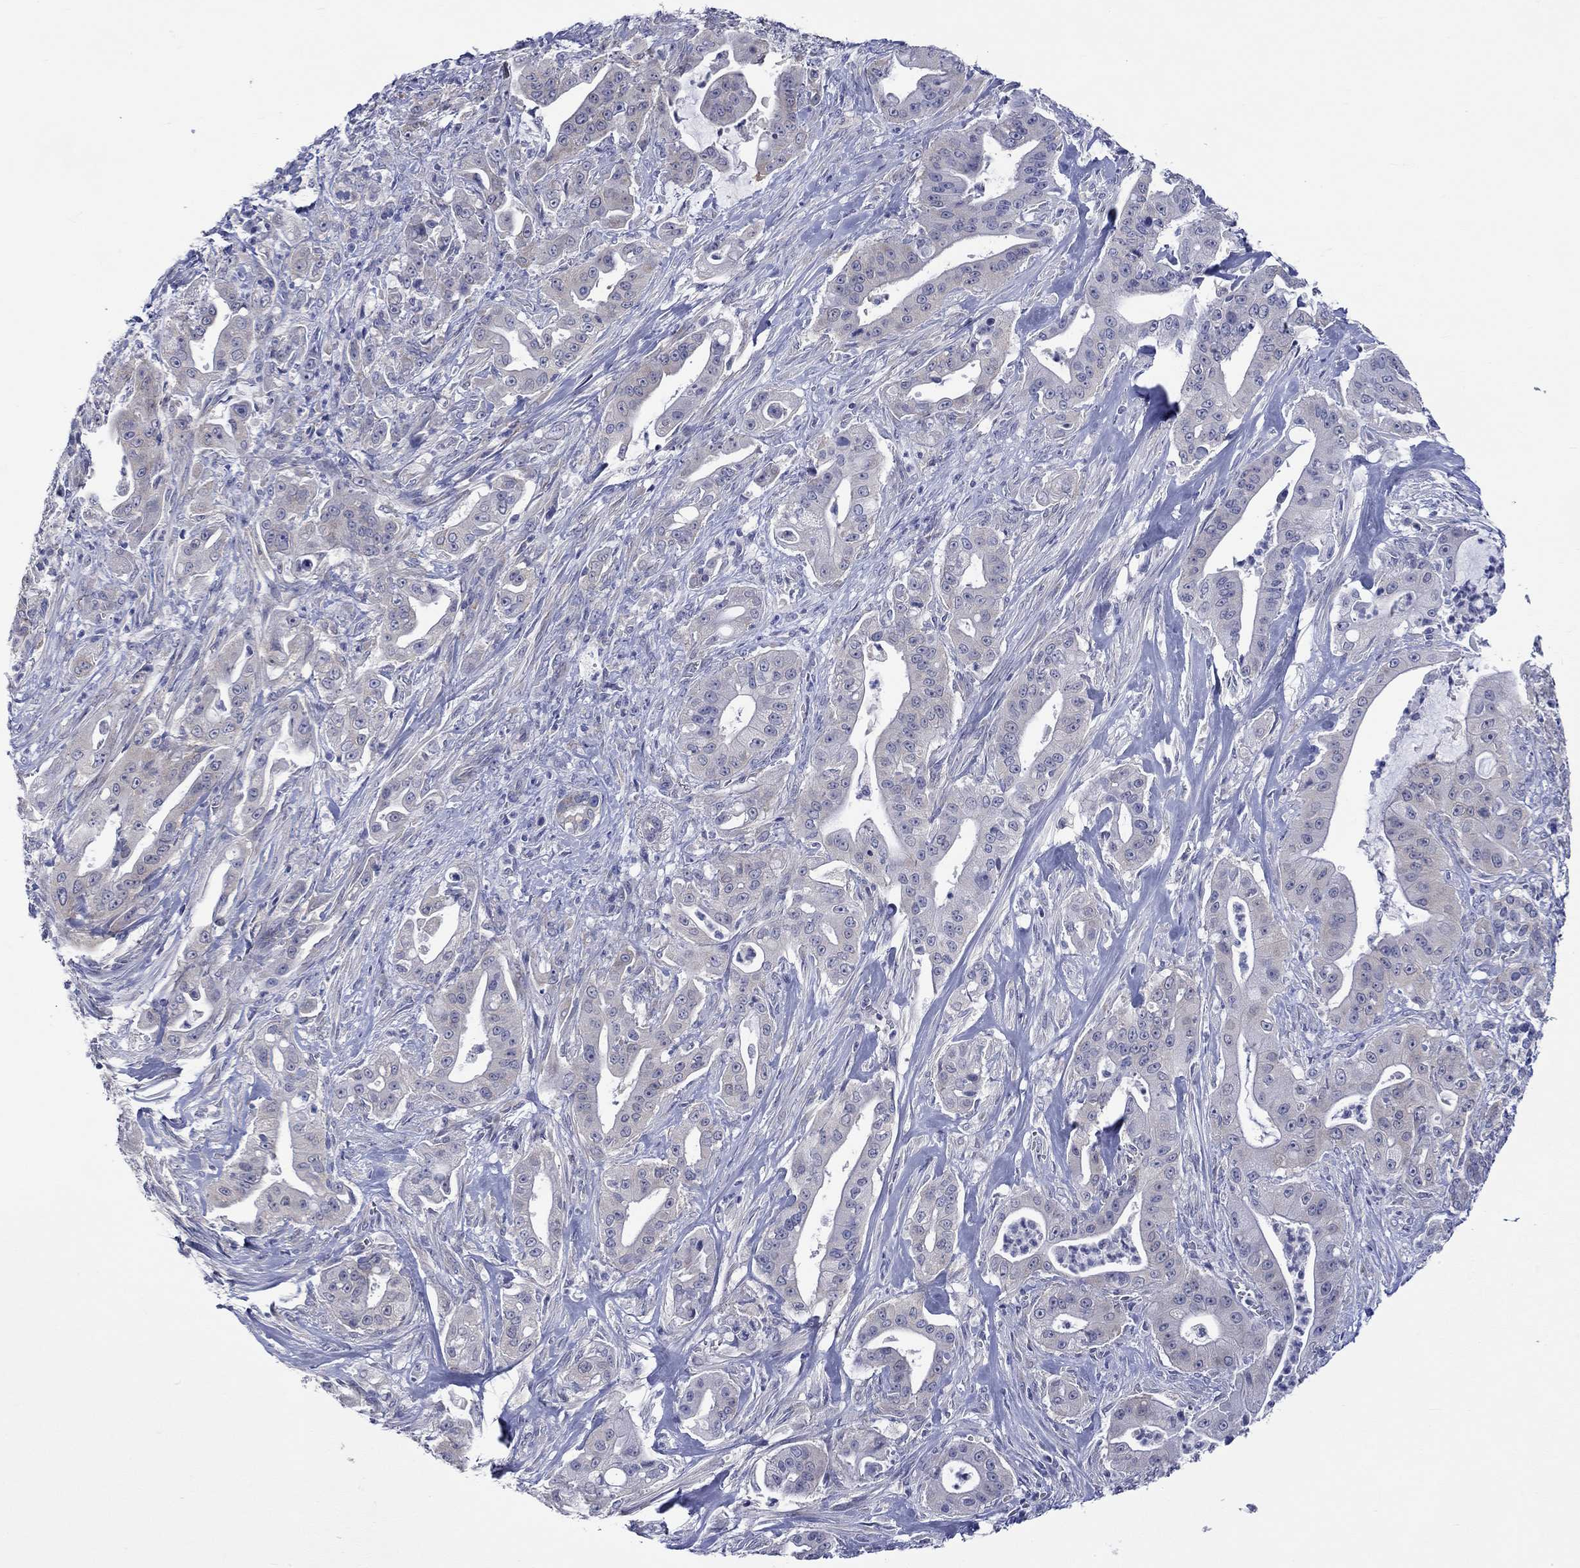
{"staining": {"intensity": "negative", "quantity": "none", "location": "none"}, "tissue": "pancreatic cancer", "cell_type": "Tumor cells", "image_type": "cancer", "snomed": [{"axis": "morphology", "description": "Normal tissue, NOS"}, {"axis": "morphology", "description": "Inflammation, NOS"}, {"axis": "morphology", "description": "Adenocarcinoma, NOS"}, {"axis": "topography", "description": "Pancreas"}], "caption": "This is a photomicrograph of immunohistochemistry staining of pancreatic cancer, which shows no positivity in tumor cells.", "gene": "CERS1", "patient": {"sex": "male", "age": 57}}